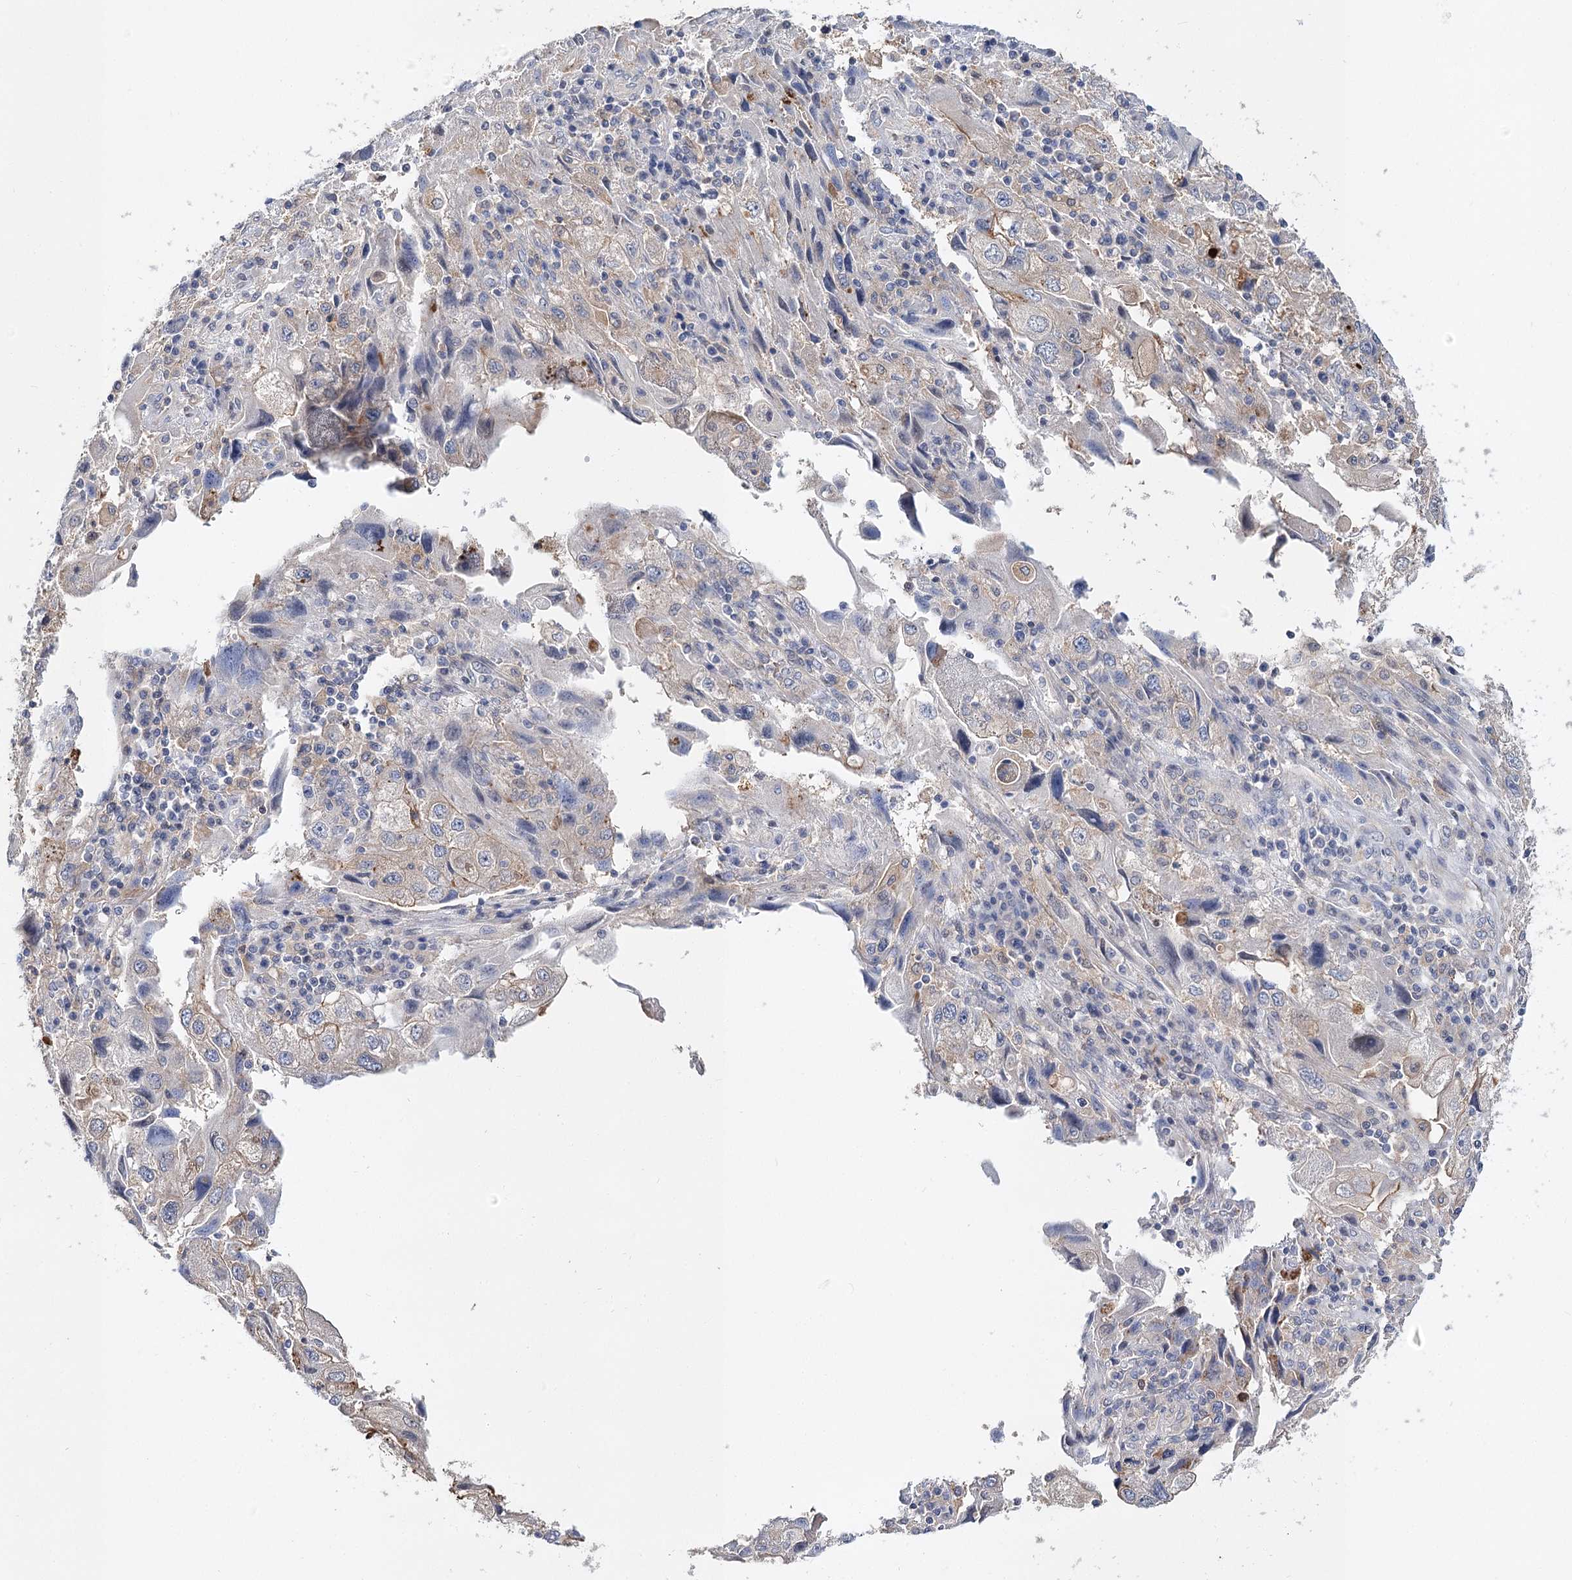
{"staining": {"intensity": "negative", "quantity": "none", "location": "none"}, "tissue": "endometrial cancer", "cell_type": "Tumor cells", "image_type": "cancer", "snomed": [{"axis": "morphology", "description": "Adenocarcinoma, NOS"}, {"axis": "topography", "description": "Endometrium"}], "caption": "The photomicrograph displays no staining of tumor cells in adenocarcinoma (endometrial). Nuclei are stained in blue.", "gene": "UGP2", "patient": {"sex": "female", "age": 49}}